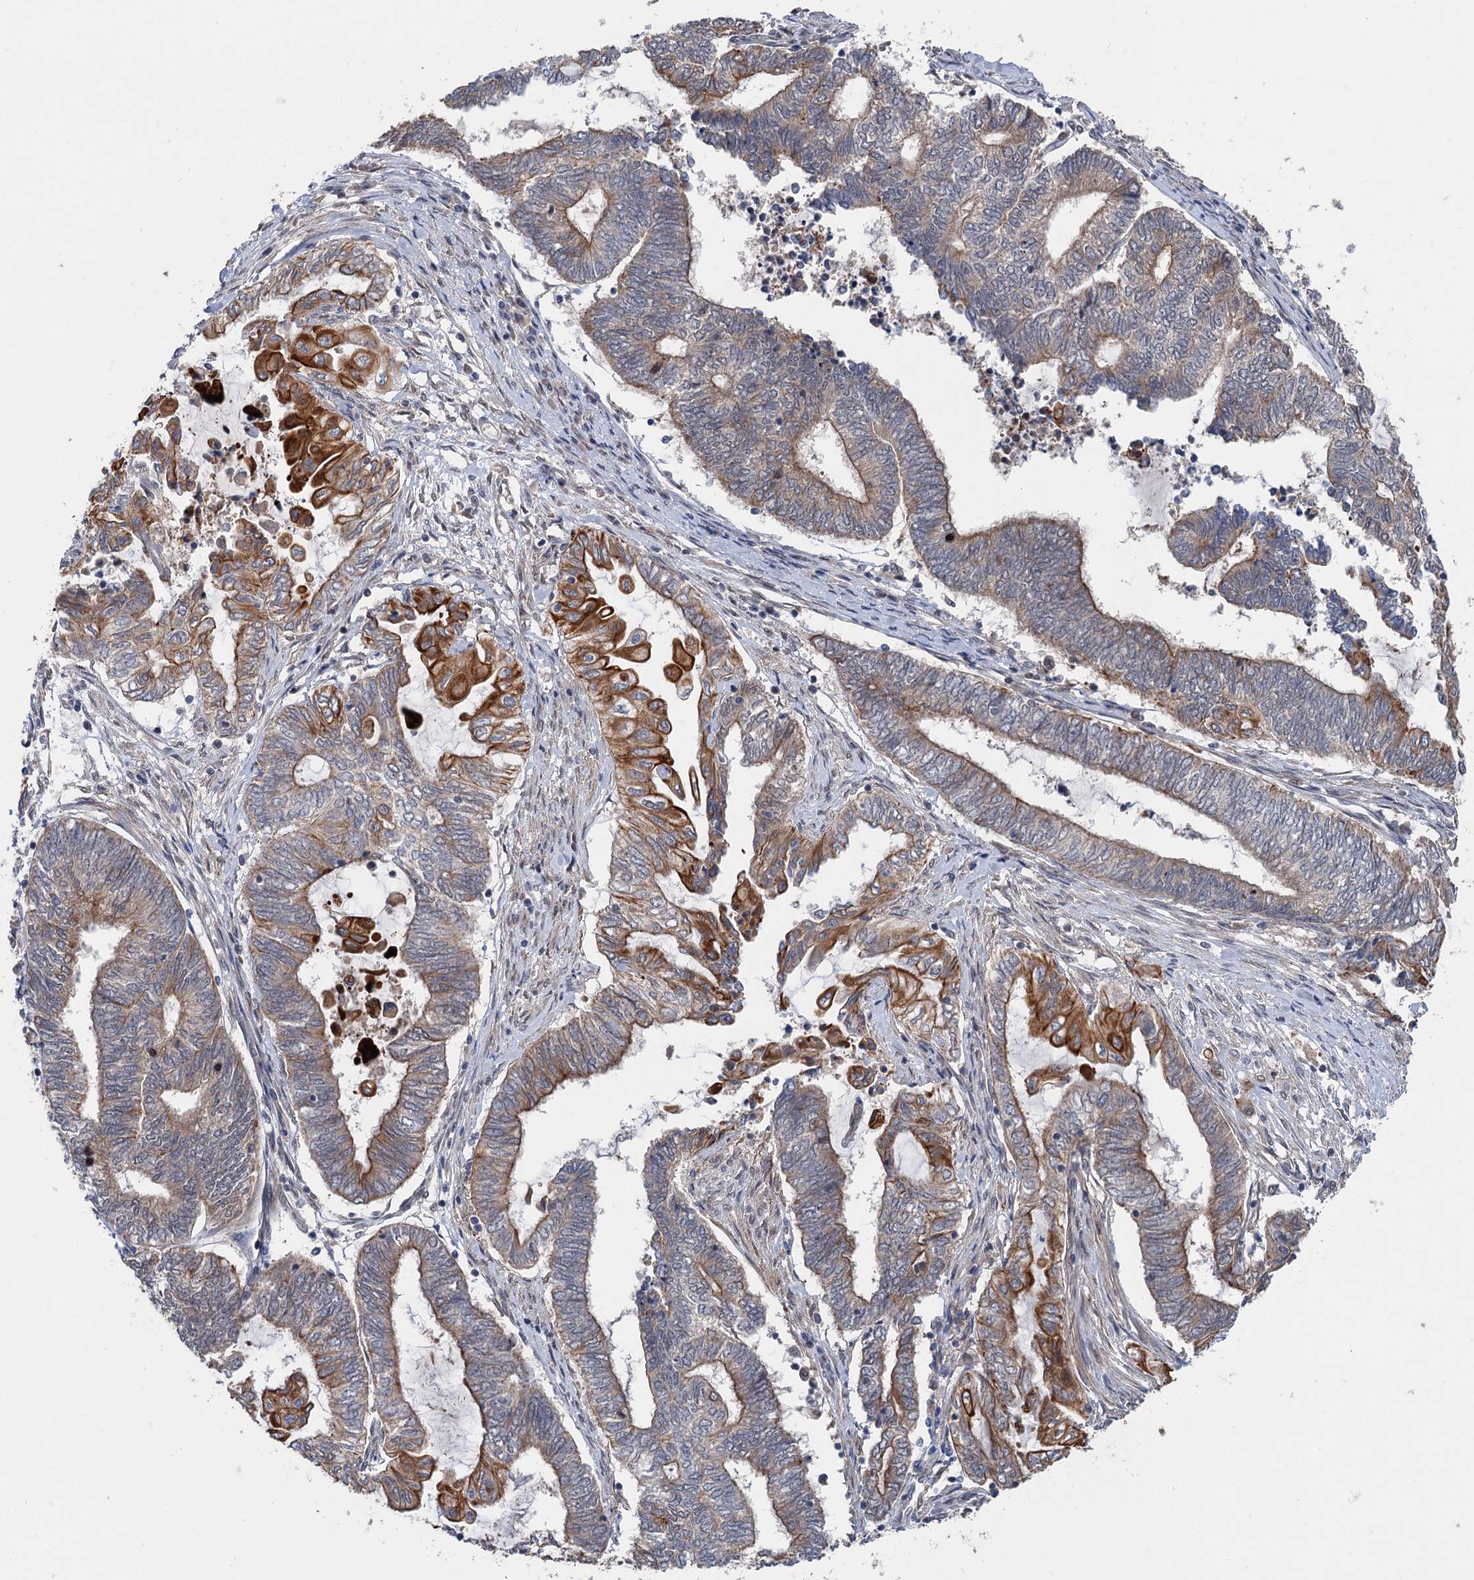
{"staining": {"intensity": "strong", "quantity": "<25%", "location": "cytoplasmic/membranous"}, "tissue": "endometrial cancer", "cell_type": "Tumor cells", "image_type": "cancer", "snomed": [{"axis": "morphology", "description": "Adenocarcinoma, NOS"}, {"axis": "topography", "description": "Uterus"}, {"axis": "topography", "description": "Endometrium"}], "caption": "A high-resolution image shows immunohistochemistry (IHC) staining of adenocarcinoma (endometrial), which shows strong cytoplasmic/membranous positivity in about <25% of tumor cells. (IHC, brightfield microscopy, high magnification).", "gene": "TTC31", "patient": {"sex": "female", "age": 70}}